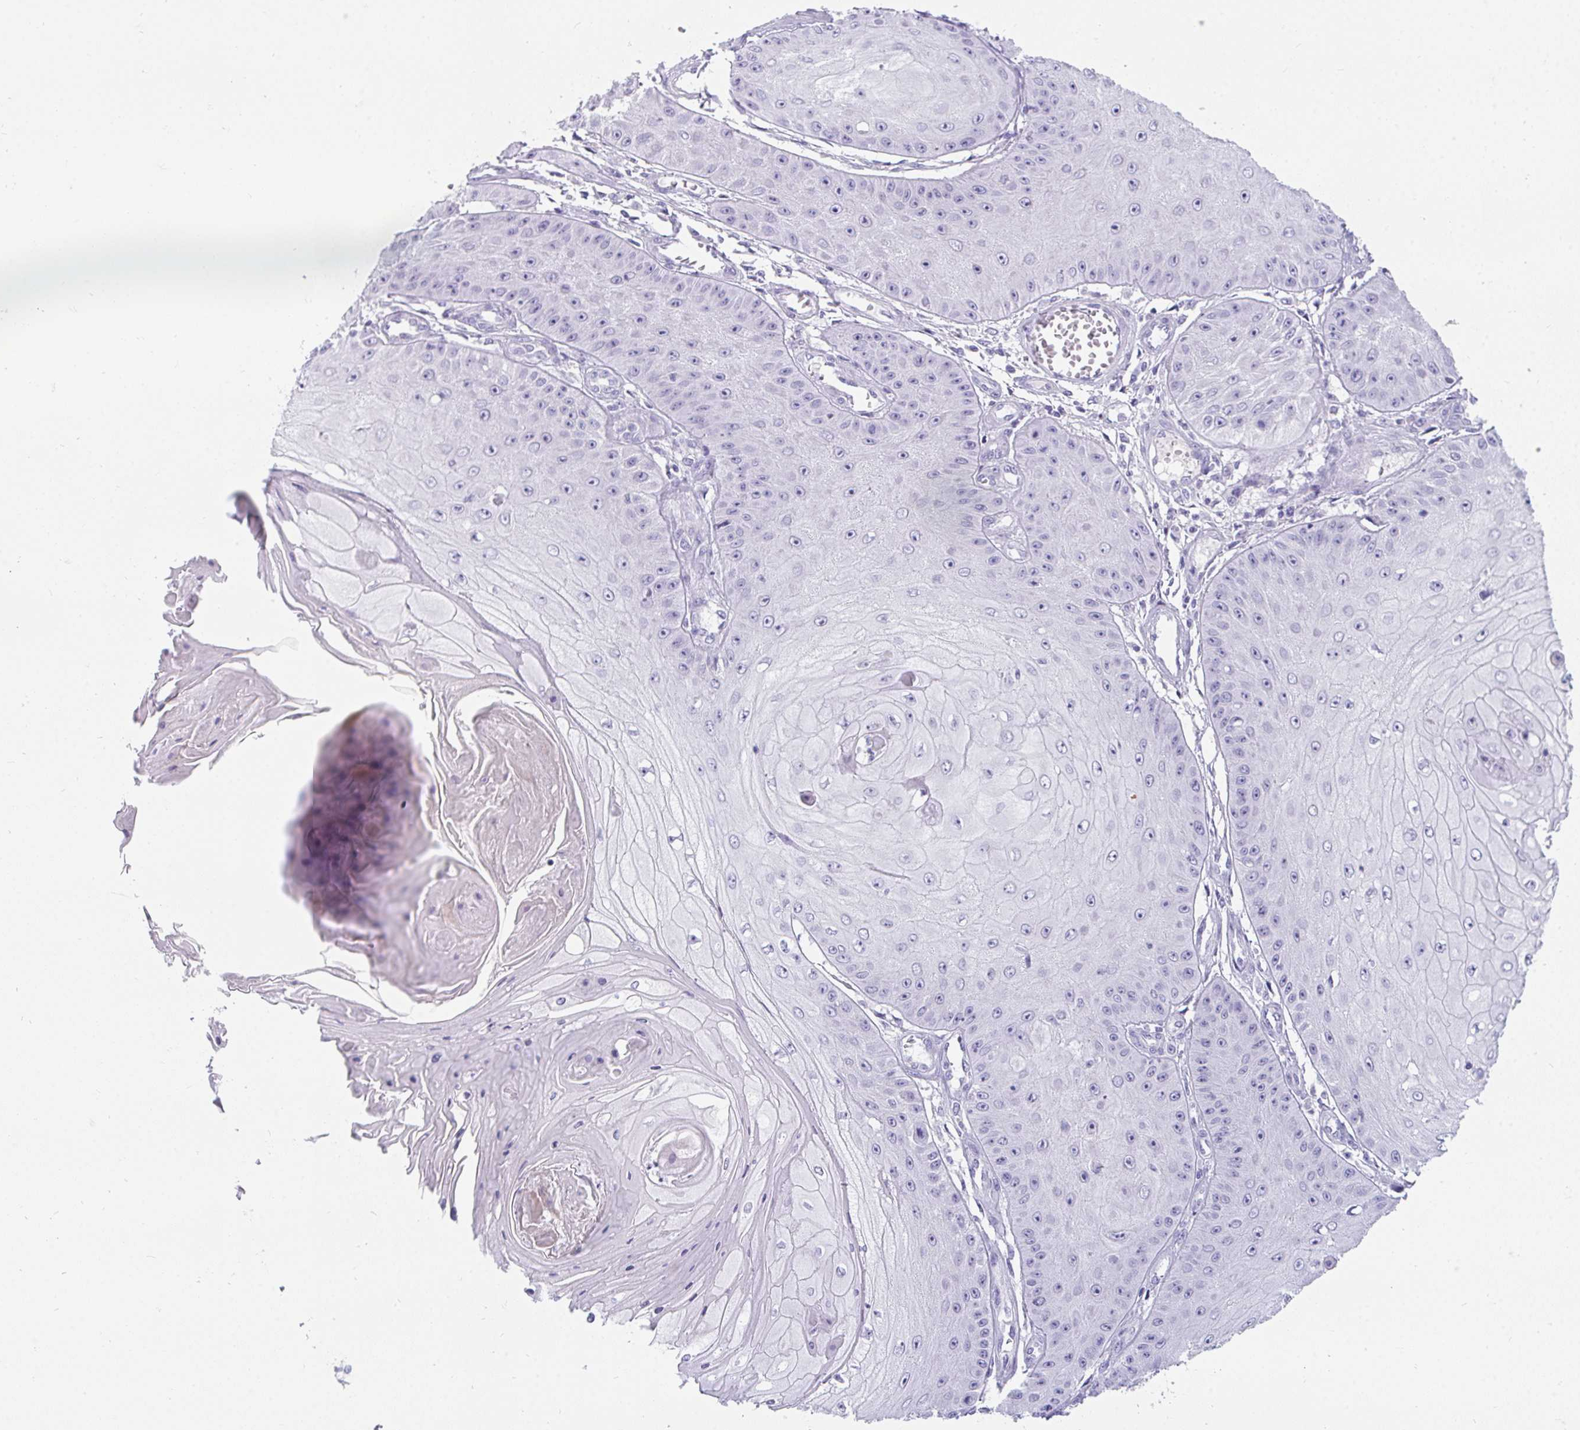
{"staining": {"intensity": "negative", "quantity": "none", "location": "none"}, "tissue": "skin cancer", "cell_type": "Tumor cells", "image_type": "cancer", "snomed": [{"axis": "morphology", "description": "Squamous cell carcinoma, NOS"}, {"axis": "topography", "description": "Skin"}], "caption": "IHC of skin squamous cell carcinoma shows no positivity in tumor cells.", "gene": "TTC30B", "patient": {"sex": "male", "age": 70}}